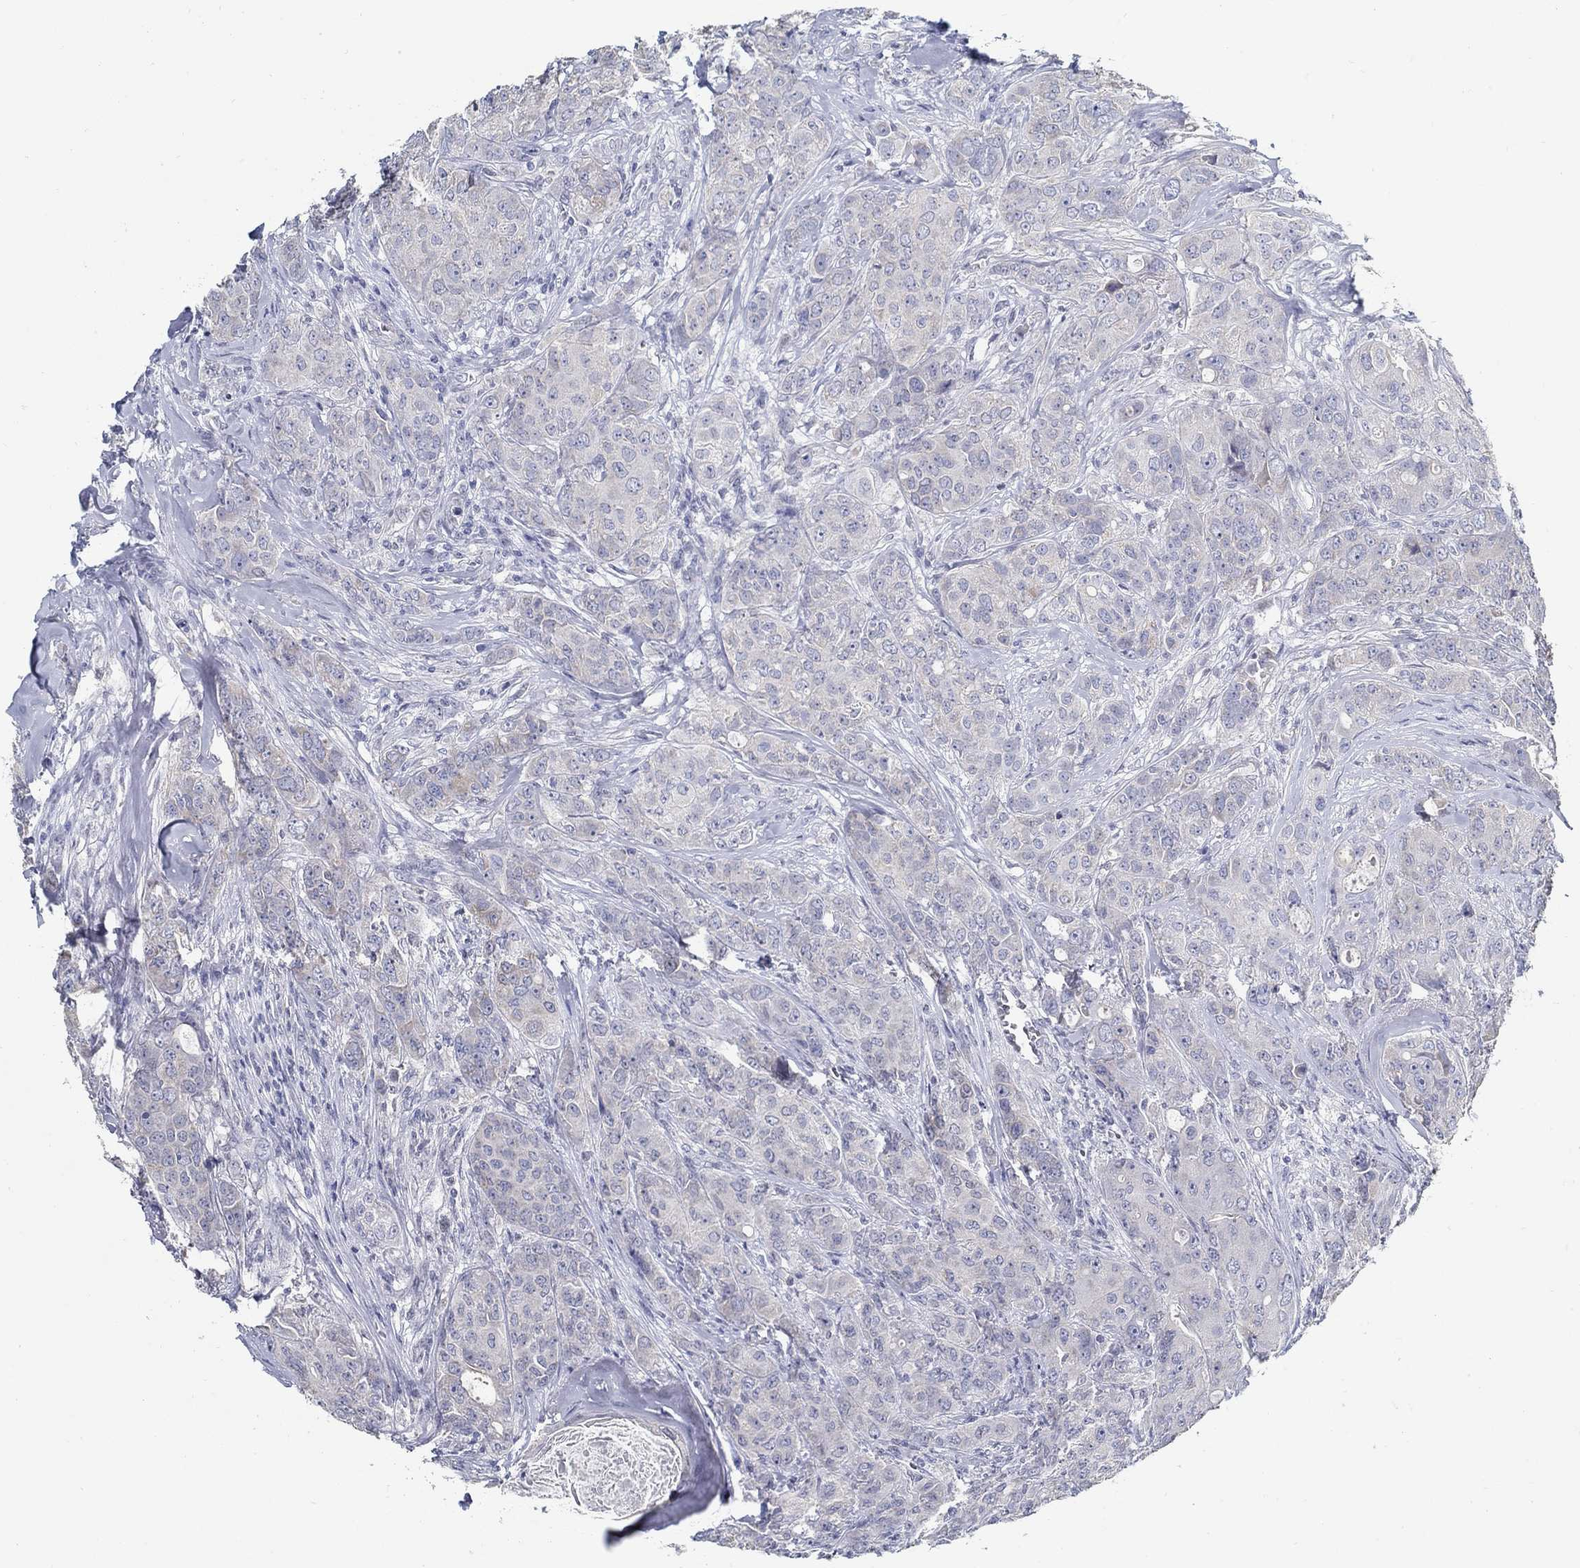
{"staining": {"intensity": "negative", "quantity": "none", "location": "none"}, "tissue": "breast cancer", "cell_type": "Tumor cells", "image_type": "cancer", "snomed": [{"axis": "morphology", "description": "Duct carcinoma"}, {"axis": "topography", "description": "Breast"}], "caption": "This is a histopathology image of immunohistochemistry staining of breast cancer (invasive ductal carcinoma), which shows no expression in tumor cells. (DAB immunohistochemistry (IHC) with hematoxylin counter stain).", "gene": "USP29", "patient": {"sex": "female", "age": 43}}